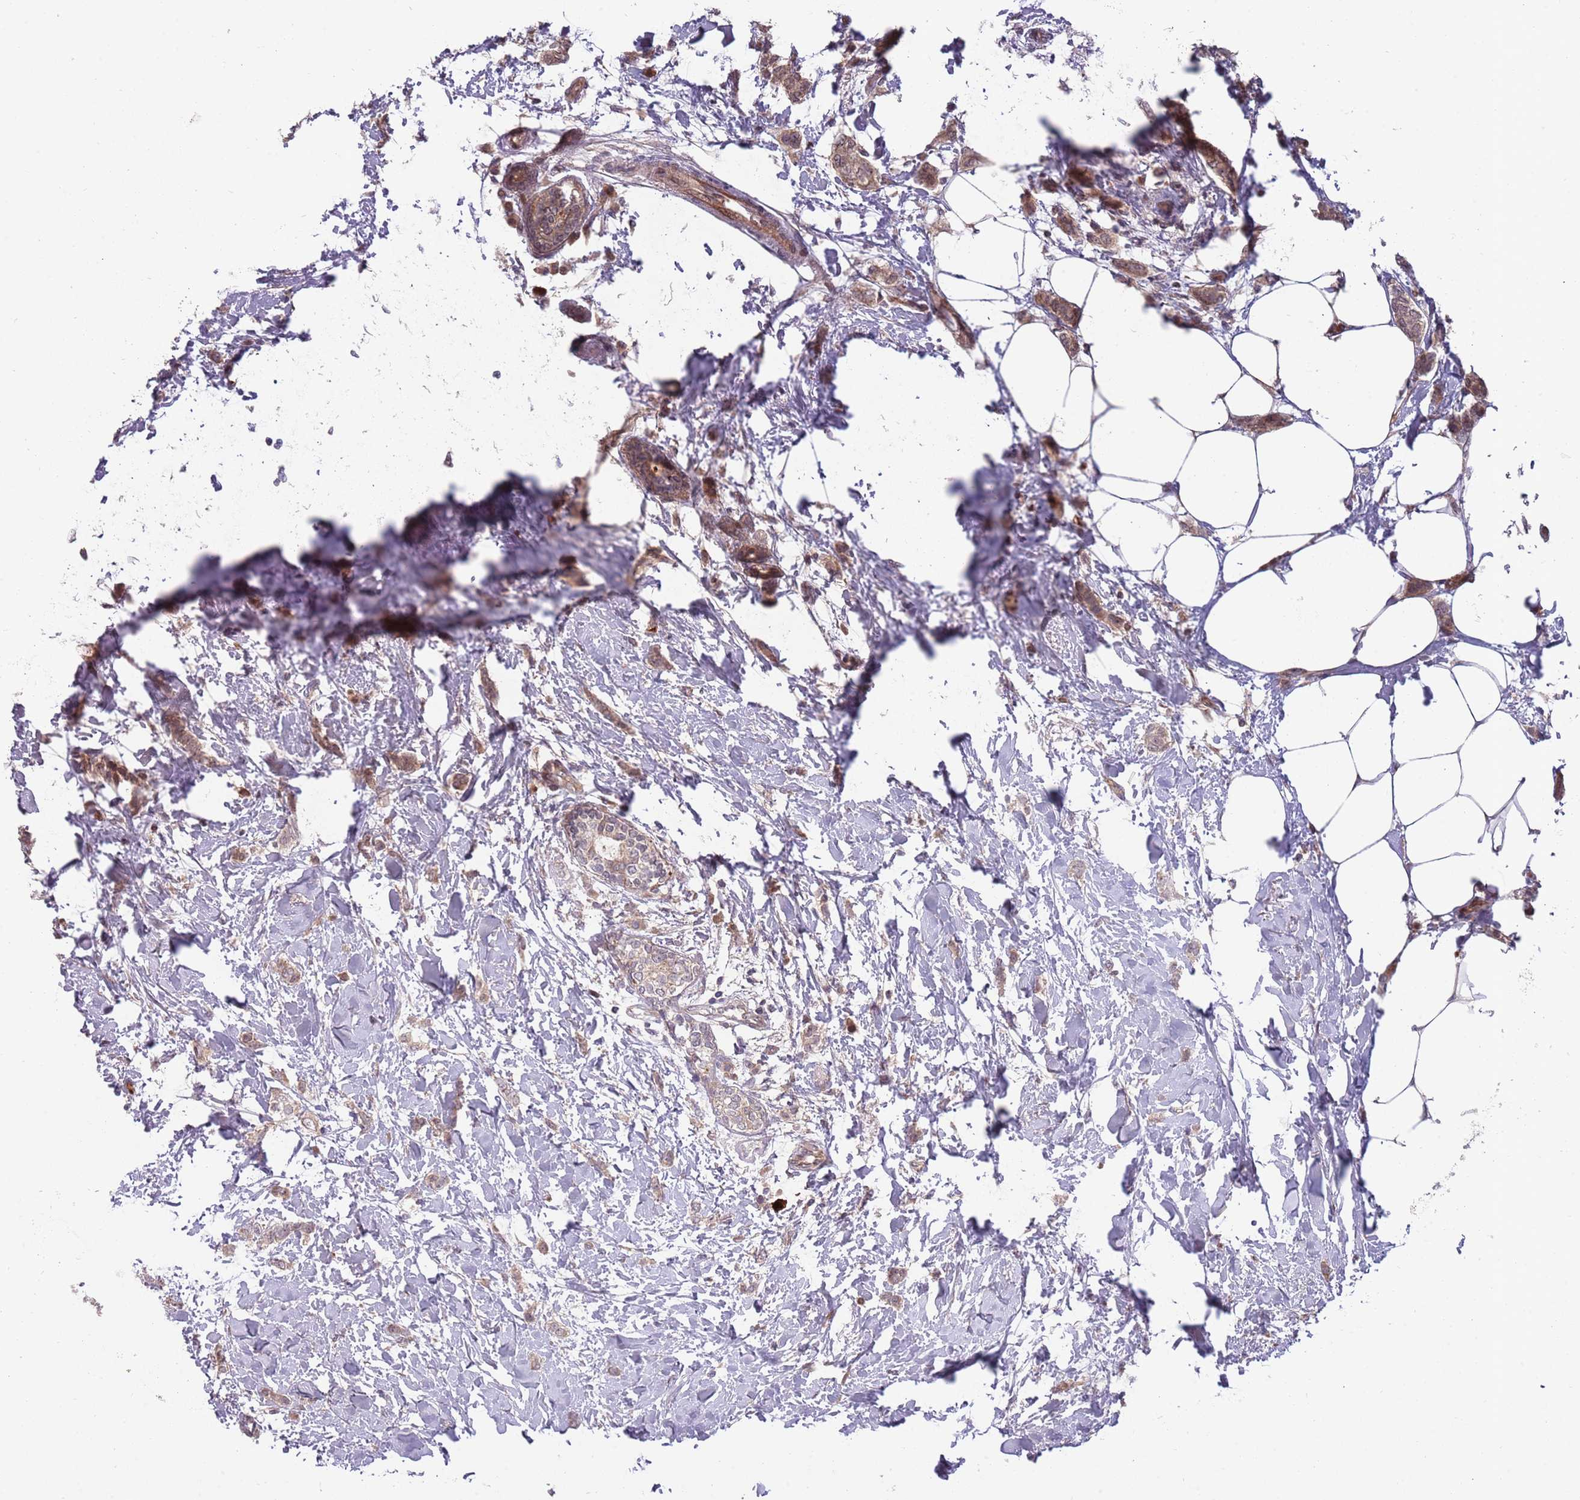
{"staining": {"intensity": "moderate", "quantity": "25%-75%", "location": "cytoplasmic/membranous"}, "tissue": "breast cancer", "cell_type": "Tumor cells", "image_type": "cancer", "snomed": [{"axis": "morphology", "description": "Duct carcinoma"}, {"axis": "topography", "description": "Breast"}], "caption": "Breast infiltrating ductal carcinoma stained with IHC shows moderate cytoplasmic/membranous positivity in about 25%-75% of tumor cells. (DAB IHC, brown staining for protein, blue staining for nuclei).", "gene": "NT5DC4", "patient": {"sex": "female", "age": 72}}